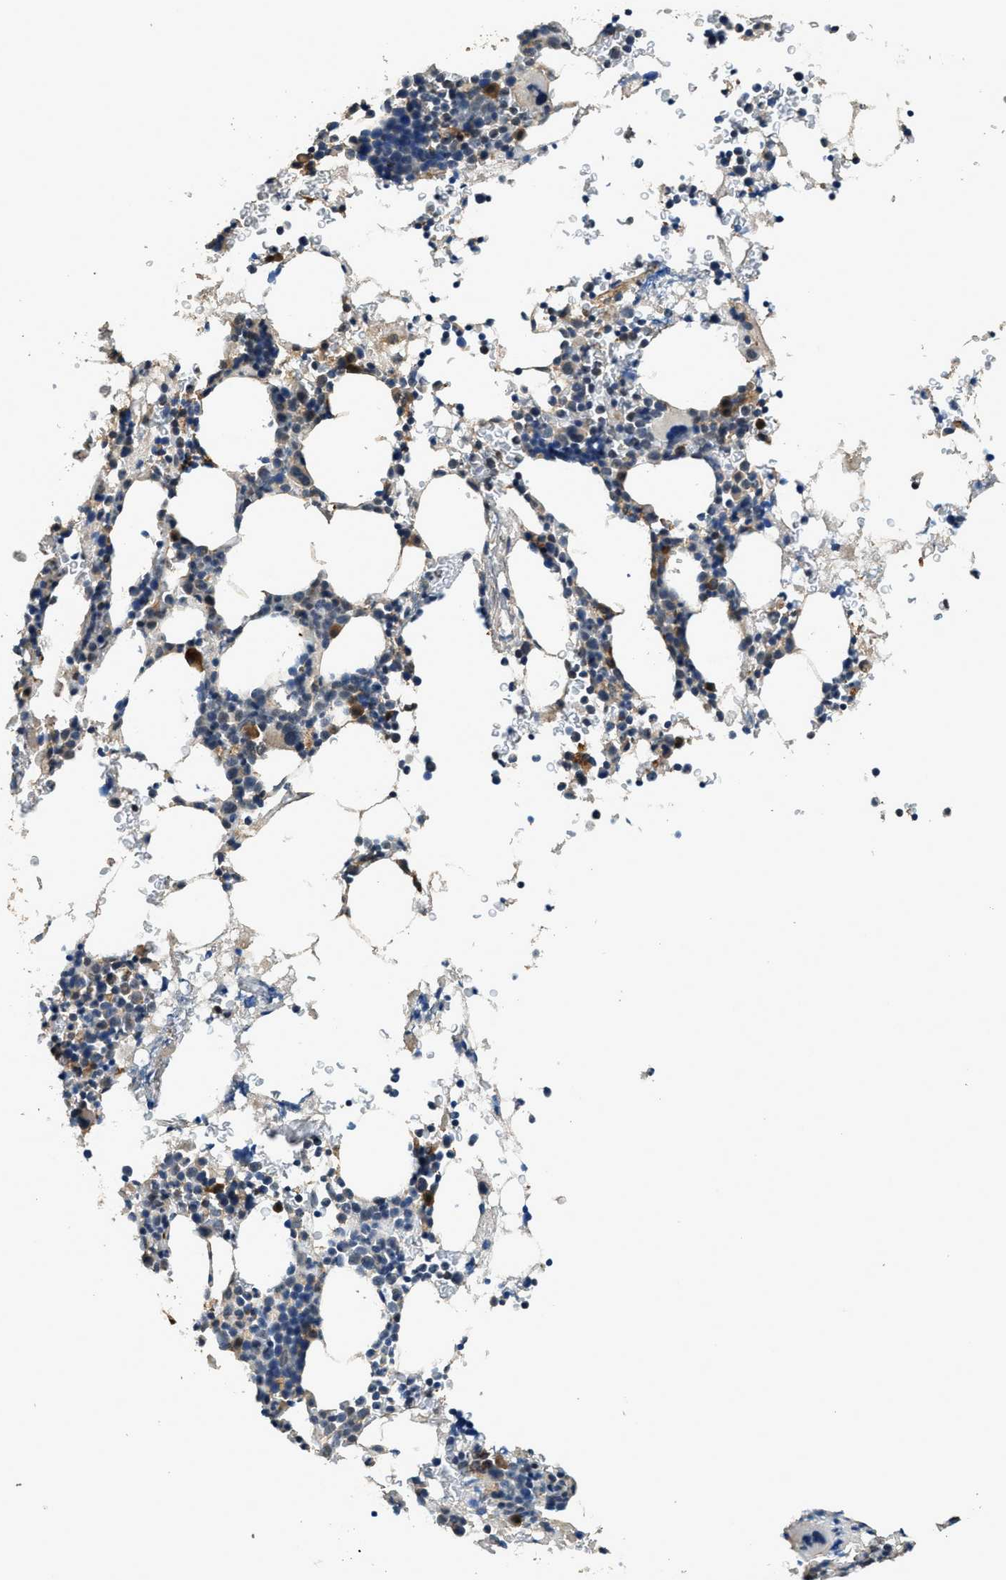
{"staining": {"intensity": "moderate", "quantity": "<25%", "location": "cytoplasmic/membranous"}, "tissue": "bone marrow", "cell_type": "Hematopoietic cells", "image_type": "normal", "snomed": [{"axis": "morphology", "description": "Normal tissue, NOS"}, {"axis": "morphology", "description": "Inflammation, NOS"}, {"axis": "topography", "description": "Bone marrow"}], "caption": "Immunohistochemistry (IHC) staining of benign bone marrow, which reveals low levels of moderate cytoplasmic/membranous expression in about <25% of hematopoietic cells indicating moderate cytoplasmic/membranous protein positivity. The staining was performed using DAB (3,3'-diaminobenzidine) (brown) for protein detection and nuclei were counterstained in hematoxylin (blue).", "gene": "SYNM", "patient": {"sex": "female", "age": 84}}